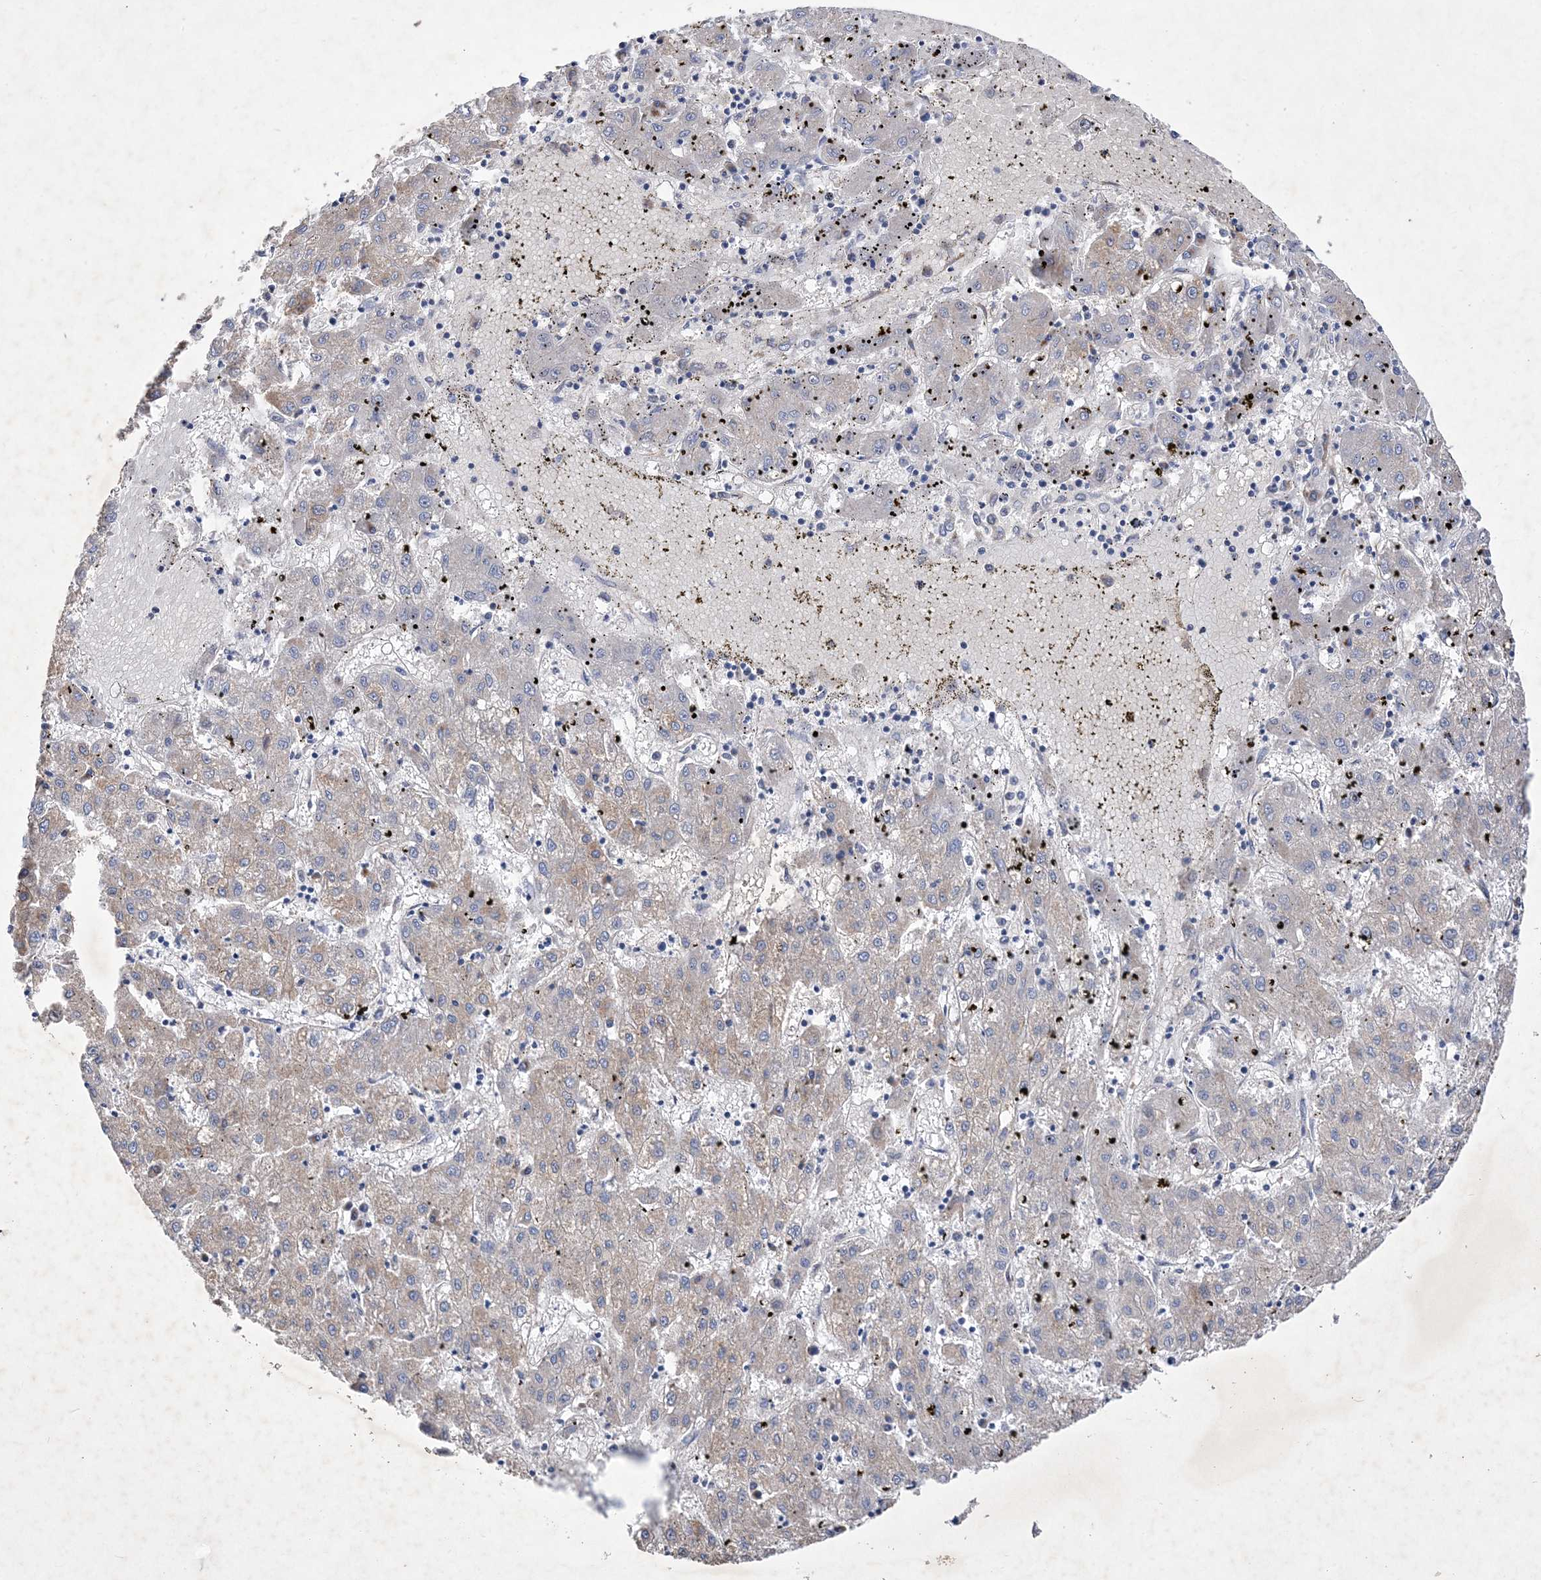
{"staining": {"intensity": "negative", "quantity": "none", "location": "none"}, "tissue": "liver cancer", "cell_type": "Tumor cells", "image_type": "cancer", "snomed": [{"axis": "morphology", "description": "Carcinoma, Hepatocellular, NOS"}, {"axis": "topography", "description": "Liver"}], "caption": "Immunohistochemistry (IHC) histopathology image of neoplastic tissue: human liver cancer (hepatocellular carcinoma) stained with DAB (3,3'-diaminobenzidine) exhibits no significant protein staining in tumor cells. (DAB immunohistochemistry visualized using brightfield microscopy, high magnification).", "gene": "METTL8", "patient": {"sex": "male", "age": 72}}